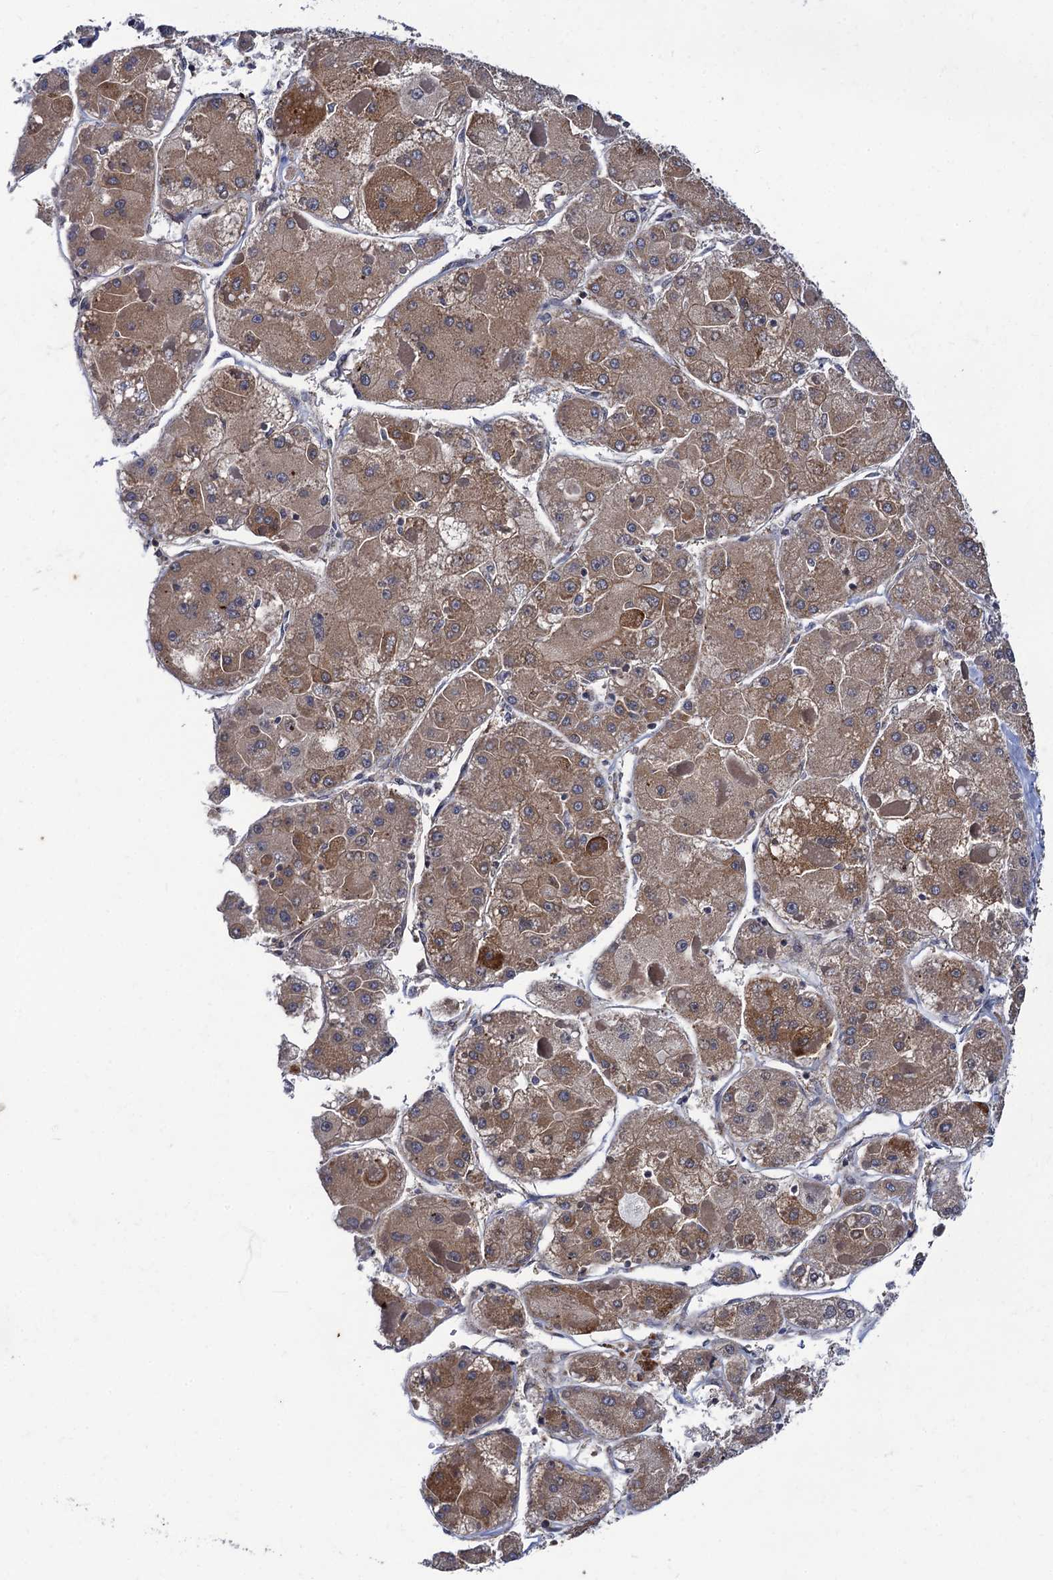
{"staining": {"intensity": "moderate", "quantity": ">75%", "location": "cytoplasmic/membranous"}, "tissue": "liver cancer", "cell_type": "Tumor cells", "image_type": "cancer", "snomed": [{"axis": "morphology", "description": "Carcinoma, Hepatocellular, NOS"}, {"axis": "topography", "description": "Liver"}], "caption": "IHC (DAB (3,3'-diaminobenzidine)) staining of human liver cancer (hepatocellular carcinoma) exhibits moderate cytoplasmic/membranous protein expression in about >75% of tumor cells.", "gene": "DYDC1", "patient": {"sex": "female", "age": 73}}